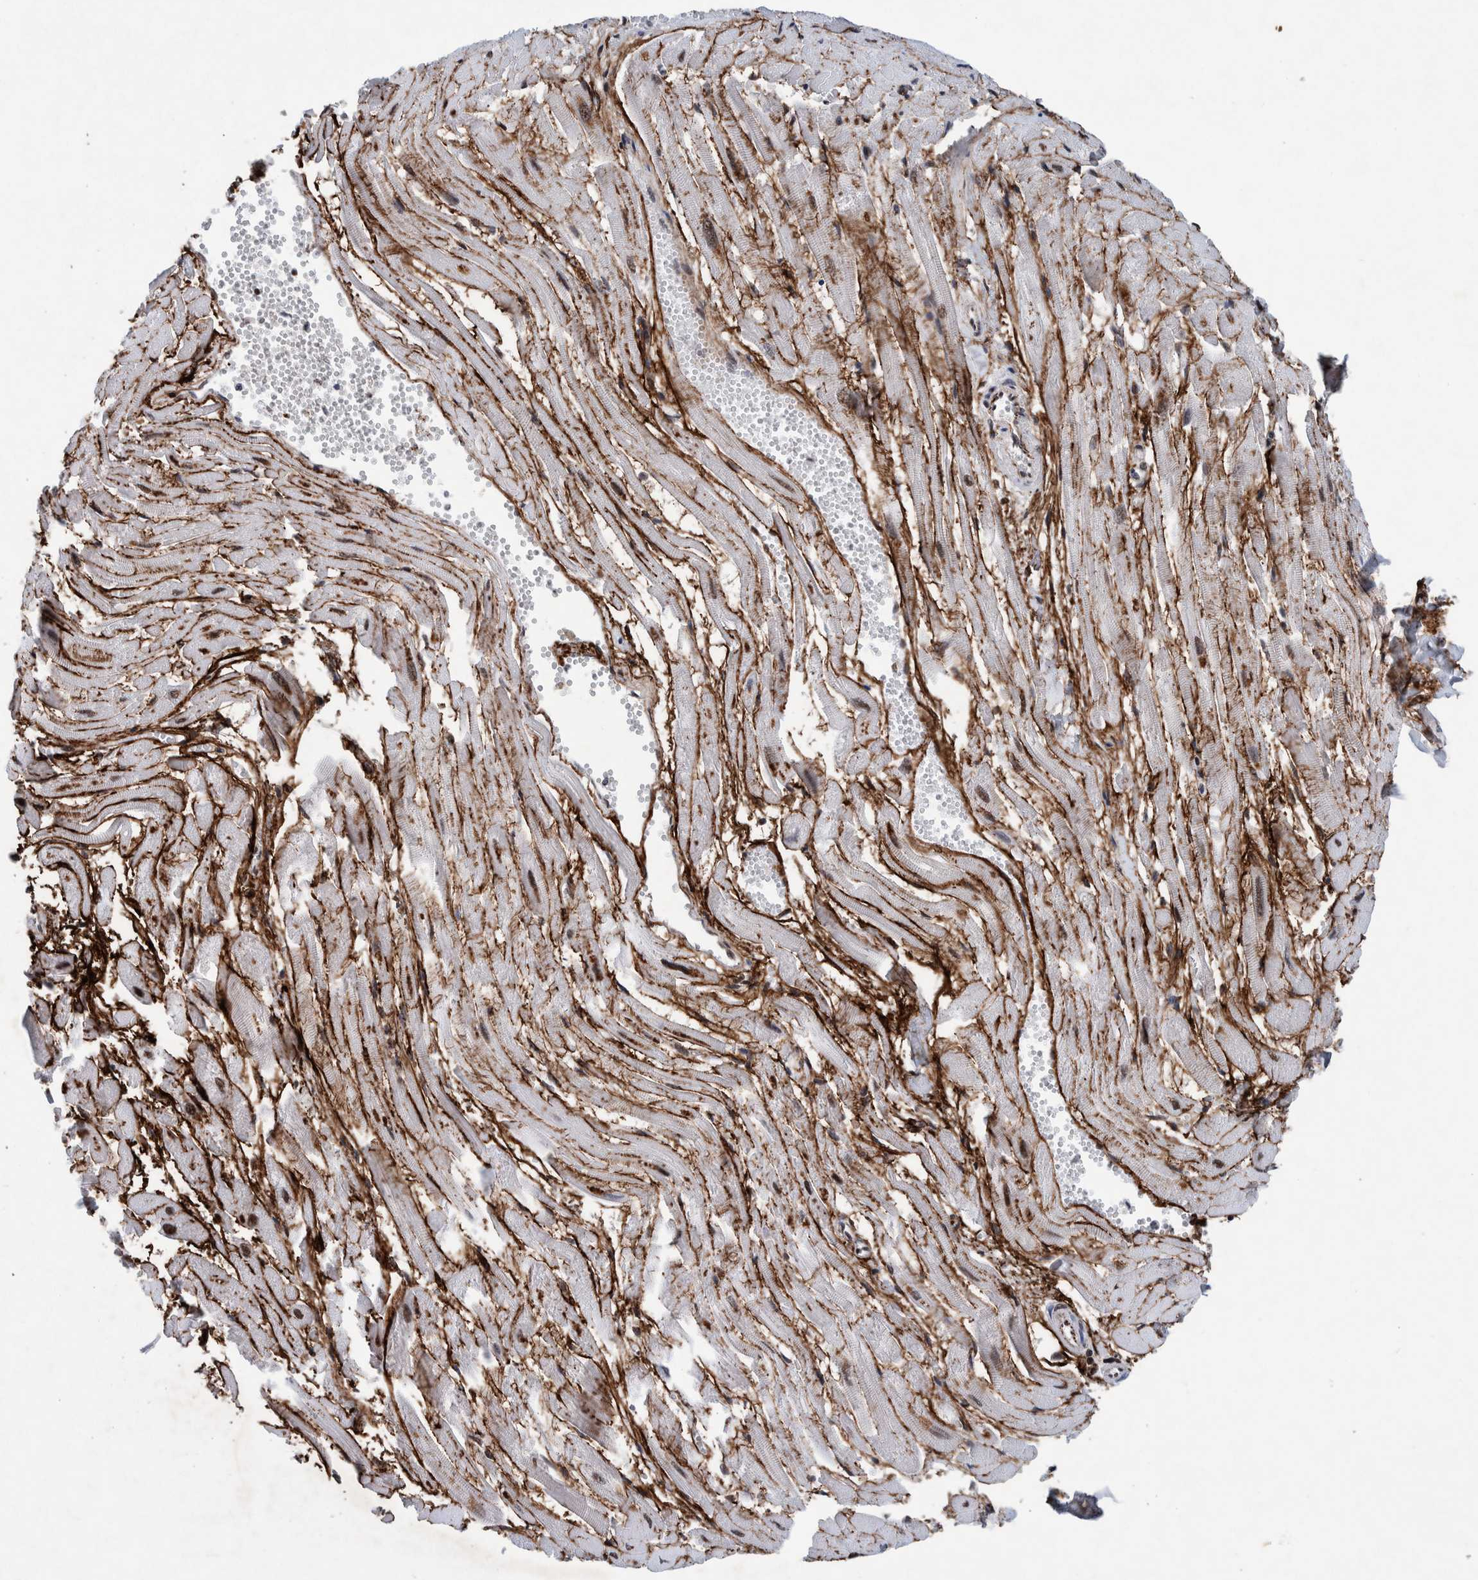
{"staining": {"intensity": "moderate", "quantity": ">75%", "location": "nuclear"}, "tissue": "heart muscle", "cell_type": "Cardiomyocytes", "image_type": "normal", "snomed": [{"axis": "morphology", "description": "Normal tissue, NOS"}, {"axis": "topography", "description": "Heart"}], "caption": "Protein staining displays moderate nuclear positivity in approximately >75% of cardiomyocytes in benign heart muscle. Nuclei are stained in blue.", "gene": "TAF10", "patient": {"sex": "female", "age": 19}}